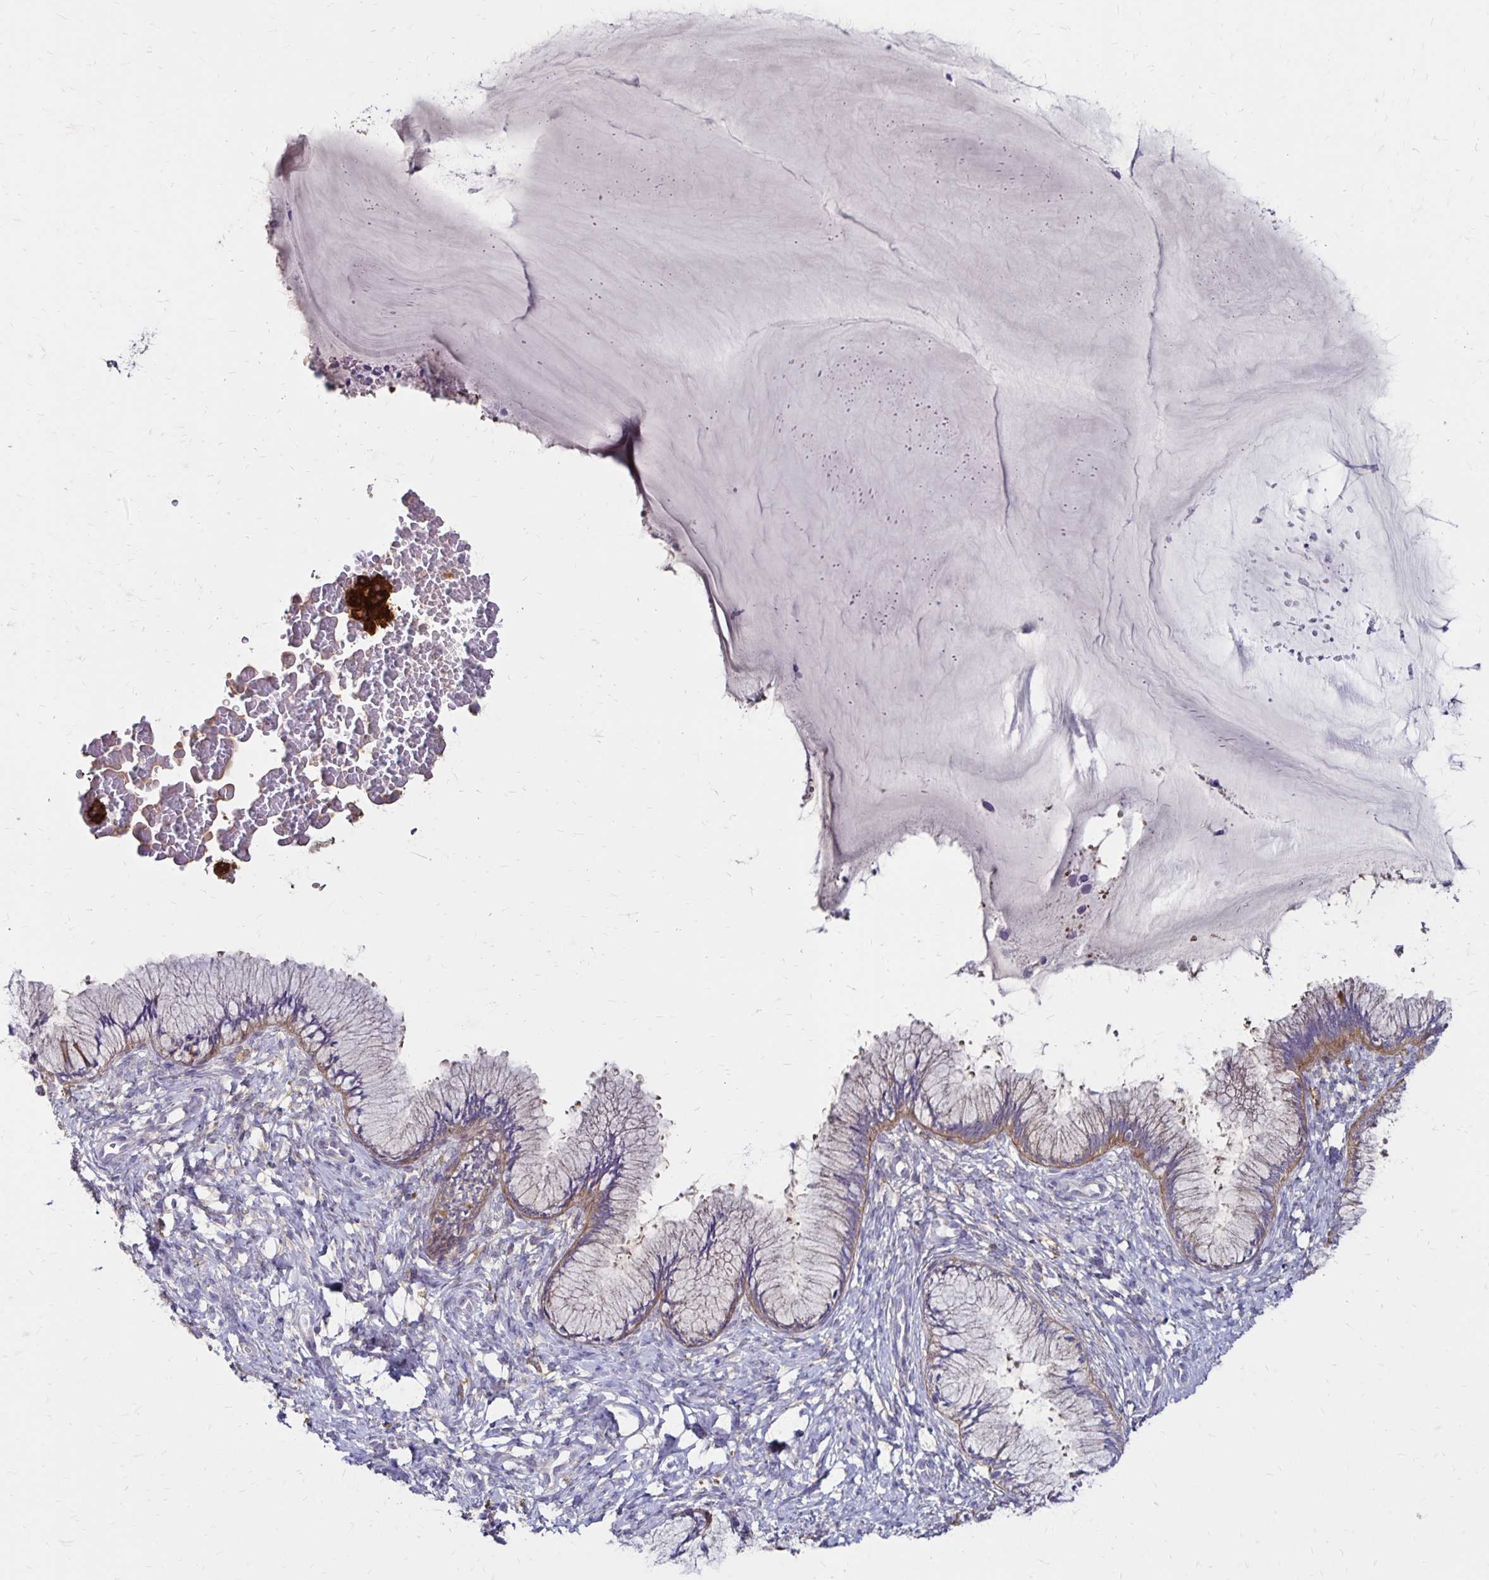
{"staining": {"intensity": "negative", "quantity": "none", "location": "none"}, "tissue": "cervix", "cell_type": "Glandular cells", "image_type": "normal", "snomed": [{"axis": "morphology", "description": "Normal tissue, NOS"}, {"axis": "topography", "description": "Cervix"}], "caption": "Immunohistochemical staining of unremarkable human cervix demonstrates no significant expression in glandular cells.", "gene": "TNS3", "patient": {"sex": "female", "age": 37}}